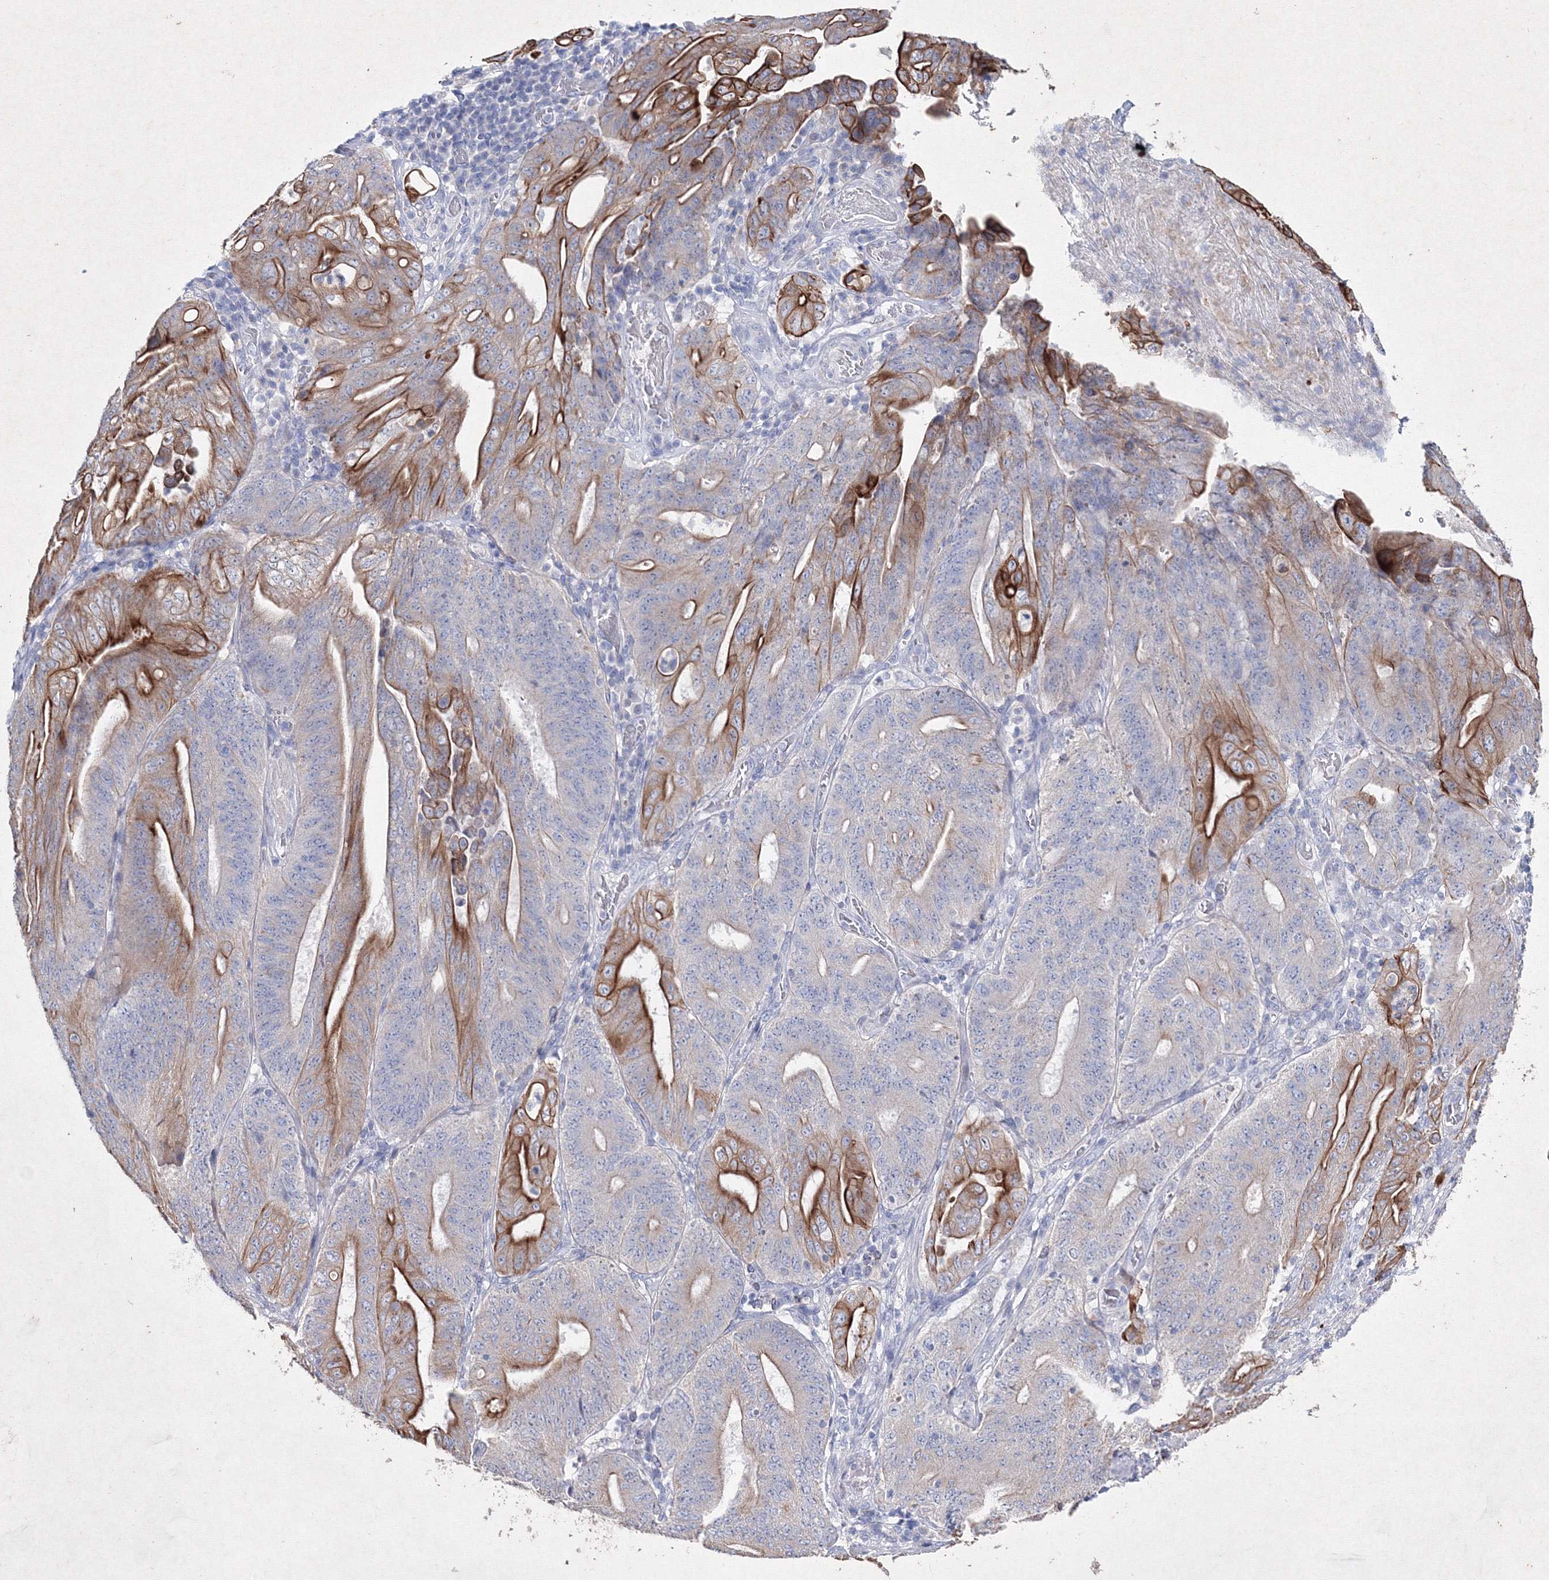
{"staining": {"intensity": "moderate", "quantity": "25%-75%", "location": "cytoplasmic/membranous"}, "tissue": "stomach cancer", "cell_type": "Tumor cells", "image_type": "cancer", "snomed": [{"axis": "morphology", "description": "Adenocarcinoma, NOS"}, {"axis": "topography", "description": "Stomach"}], "caption": "Tumor cells reveal medium levels of moderate cytoplasmic/membranous positivity in approximately 25%-75% of cells in human stomach cancer. (IHC, brightfield microscopy, high magnification).", "gene": "SMIM29", "patient": {"sex": "female", "age": 73}}